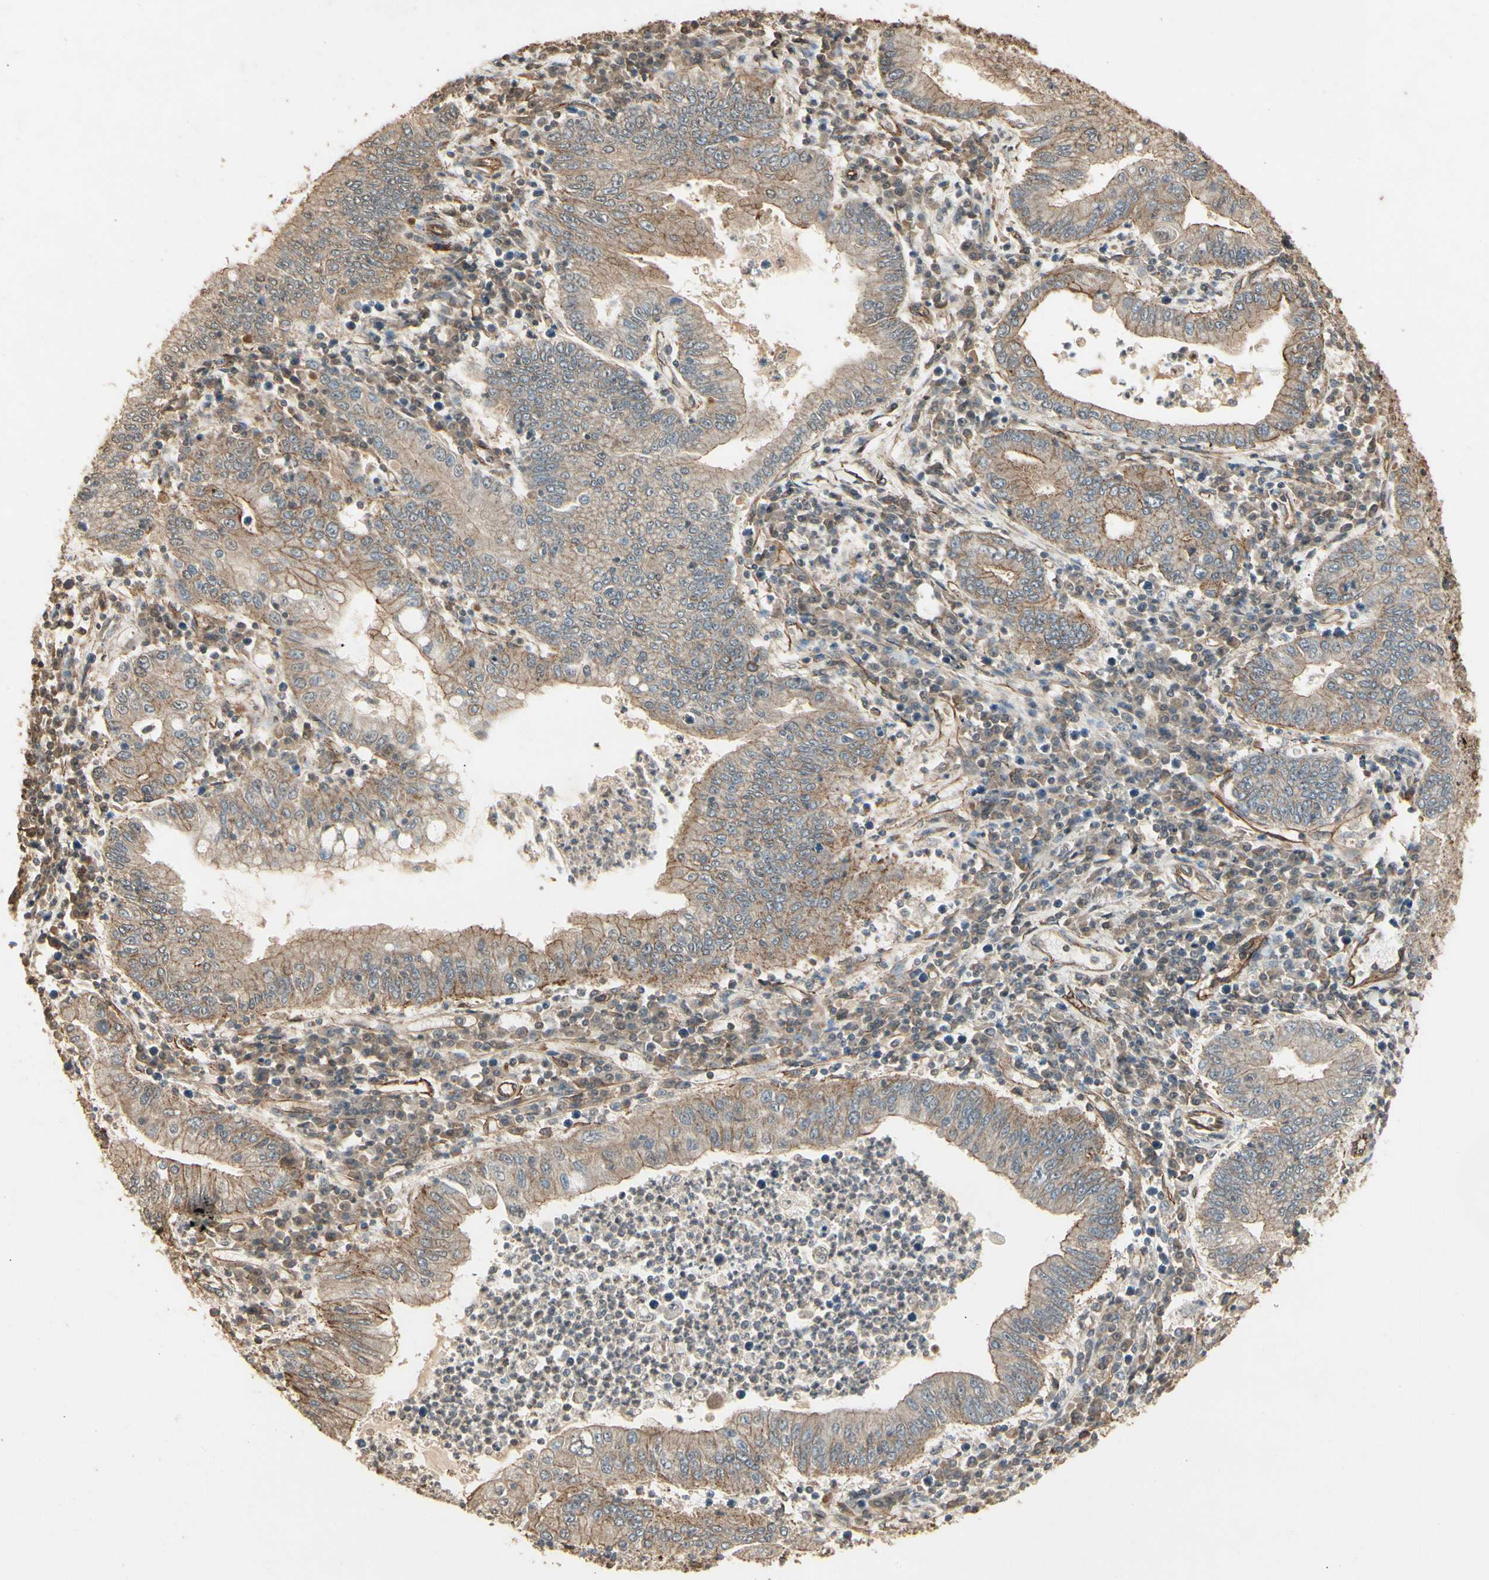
{"staining": {"intensity": "moderate", "quantity": ">75%", "location": "cytoplasmic/membranous"}, "tissue": "stomach cancer", "cell_type": "Tumor cells", "image_type": "cancer", "snomed": [{"axis": "morphology", "description": "Normal tissue, NOS"}, {"axis": "morphology", "description": "Adenocarcinoma, NOS"}, {"axis": "topography", "description": "Esophagus"}, {"axis": "topography", "description": "Stomach, upper"}, {"axis": "topography", "description": "Peripheral nerve tissue"}], "caption": "There is medium levels of moderate cytoplasmic/membranous staining in tumor cells of adenocarcinoma (stomach), as demonstrated by immunohistochemical staining (brown color).", "gene": "RNF180", "patient": {"sex": "male", "age": 62}}